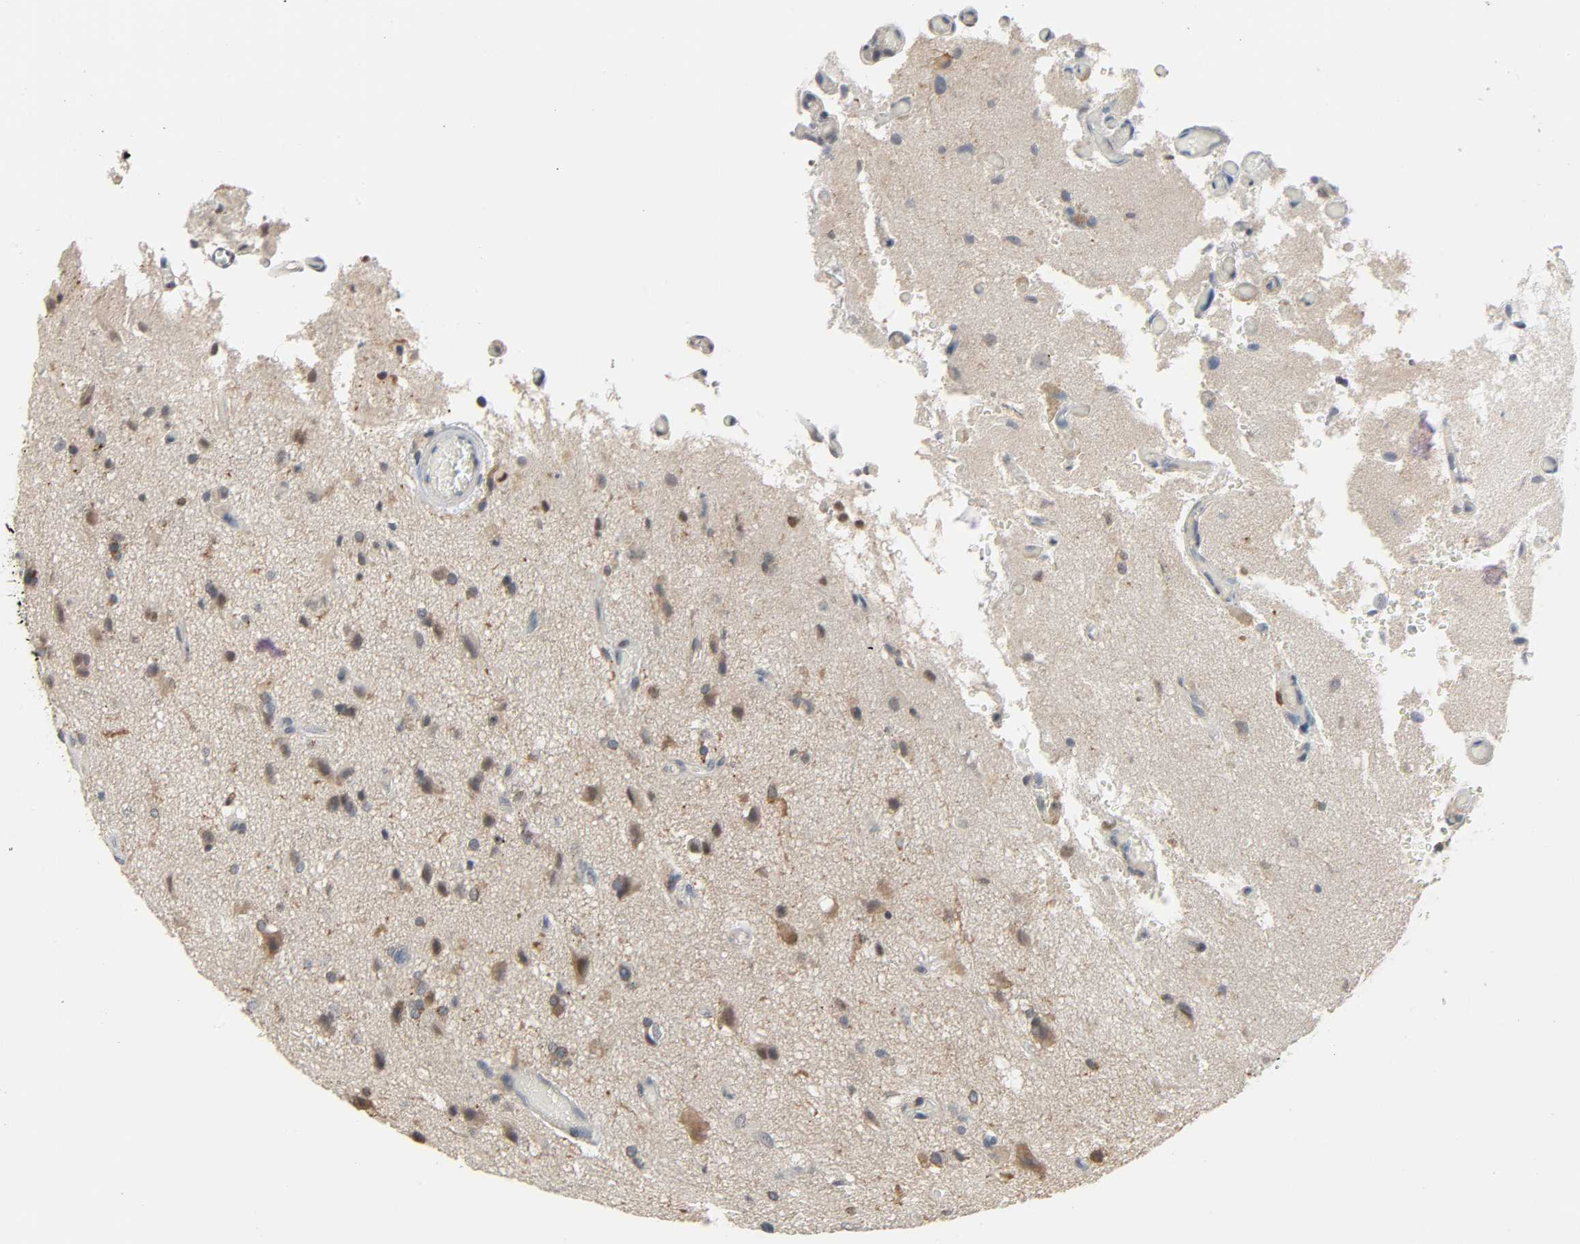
{"staining": {"intensity": "moderate", "quantity": "<25%", "location": "cytoplasmic/membranous"}, "tissue": "glioma", "cell_type": "Tumor cells", "image_type": "cancer", "snomed": [{"axis": "morphology", "description": "Glioma, malignant, High grade"}, {"axis": "topography", "description": "Brain"}], "caption": "A brown stain shows moderate cytoplasmic/membranous expression of a protein in human high-grade glioma (malignant) tumor cells.", "gene": "CD4", "patient": {"sex": "male", "age": 47}}